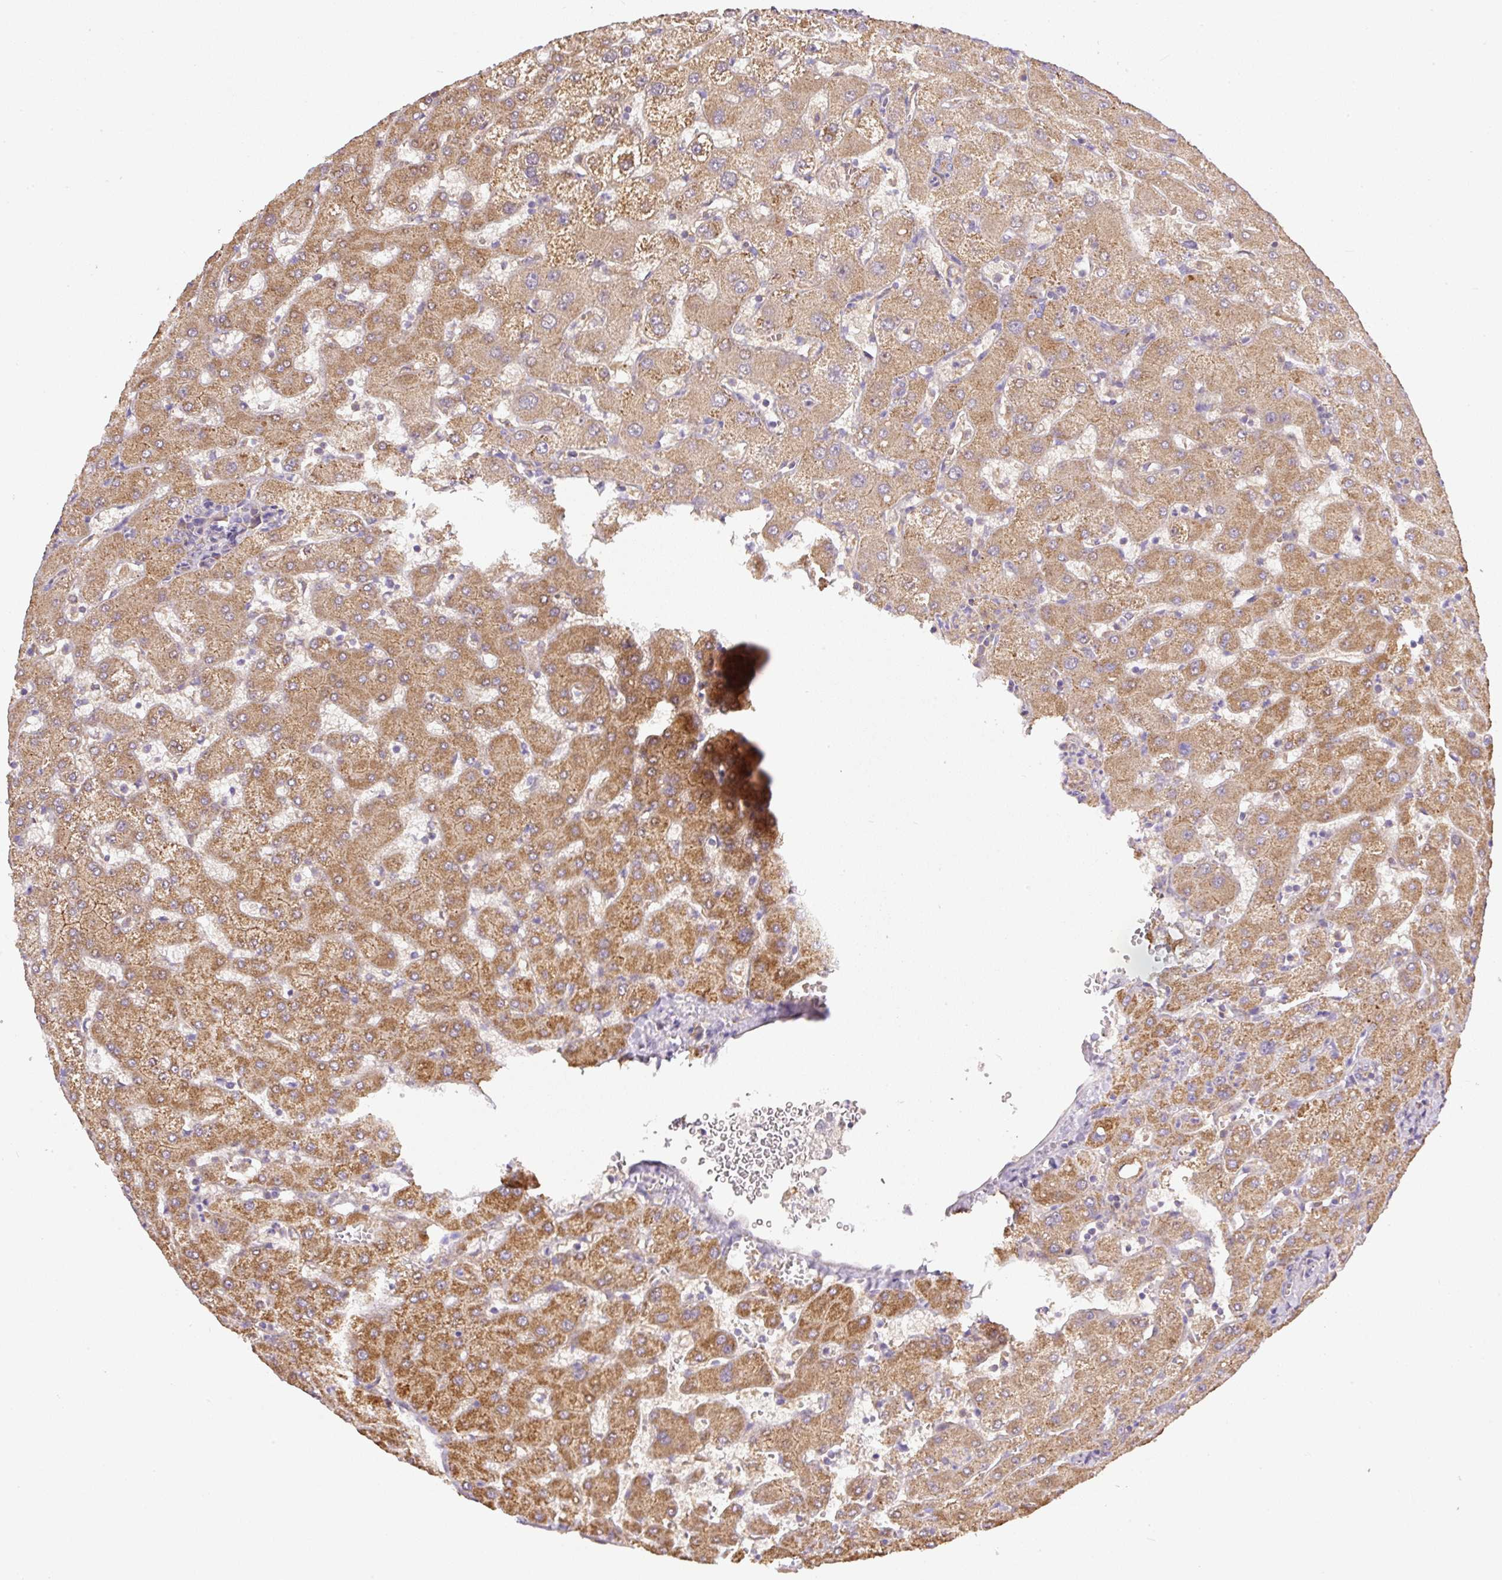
{"staining": {"intensity": "moderate", "quantity": ">75%", "location": "cytoplasmic/membranous"}, "tissue": "liver", "cell_type": "Cholangiocytes", "image_type": "normal", "snomed": [{"axis": "morphology", "description": "Normal tissue, NOS"}, {"axis": "topography", "description": "Liver"}], "caption": "Cholangiocytes exhibit medium levels of moderate cytoplasmic/membranous staining in about >75% of cells in benign liver. The staining was performed using DAB (3,3'-diaminobenzidine) to visualize the protein expression in brown, while the nuclei were stained in blue with hematoxylin (Magnification: 20x).", "gene": "DAPK1", "patient": {"sex": "female", "age": 63}}